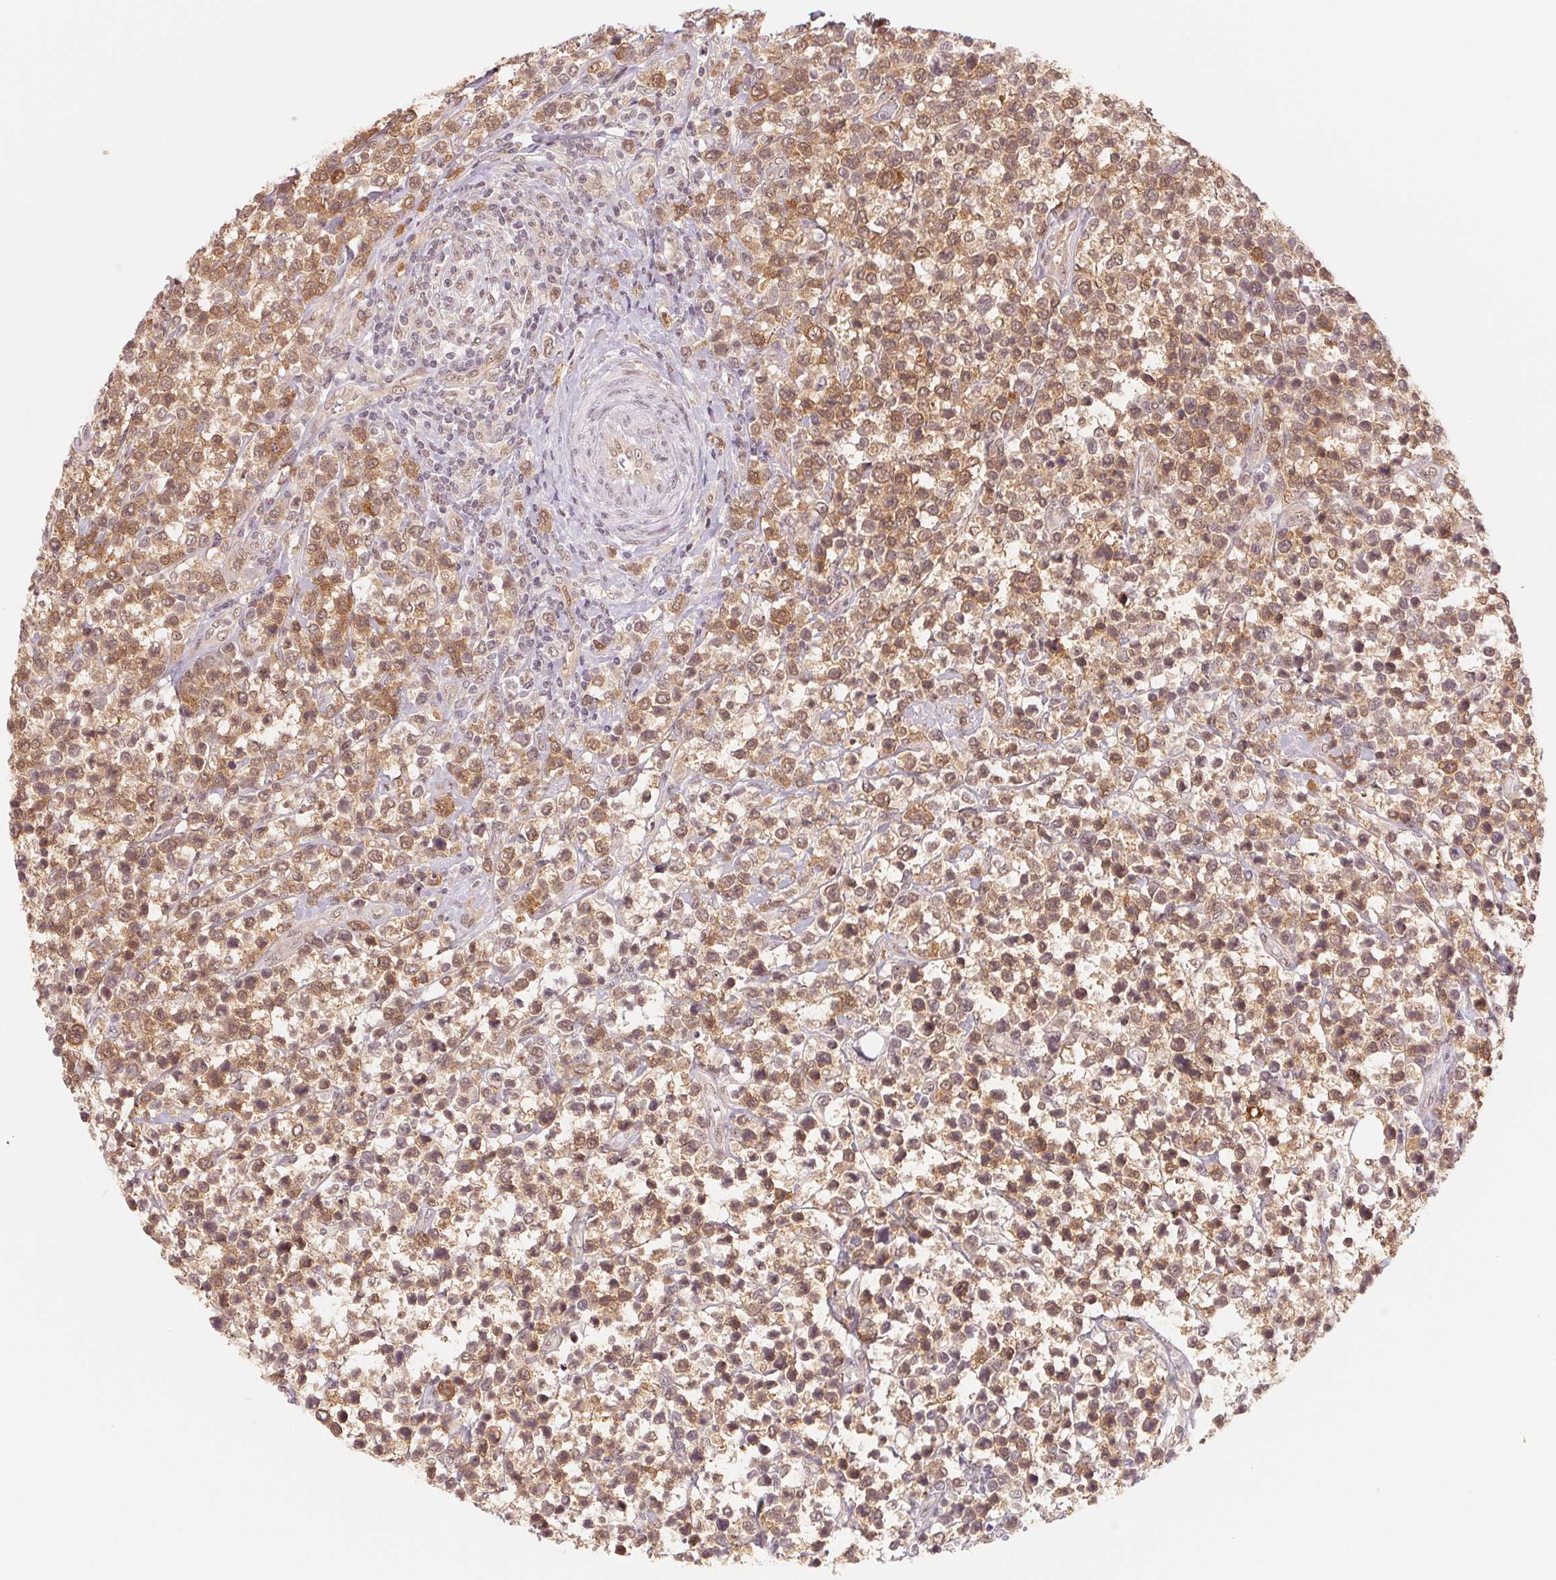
{"staining": {"intensity": "moderate", "quantity": ">75%", "location": "cytoplasmic/membranous,nuclear"}, "tissue": "lymphoma", "cell_type": "Tumor cells", "image_type": "cancer", "snomed": [{"axis": "morphology", "description": "Malignant lymphoma, non-Hodgkin's type, High grade"}, {"axis": "topography", "description": "Soft tissue"}], "caption": "This micrograph exhibits immunohistochemistry staining of lymphoma, with medium moderate cytoplasmic/membranous and nuclear staining in about >75% of tumor cells.", "gene": "DNAJB6", "patient": {"sex": "female", "age": 56}}